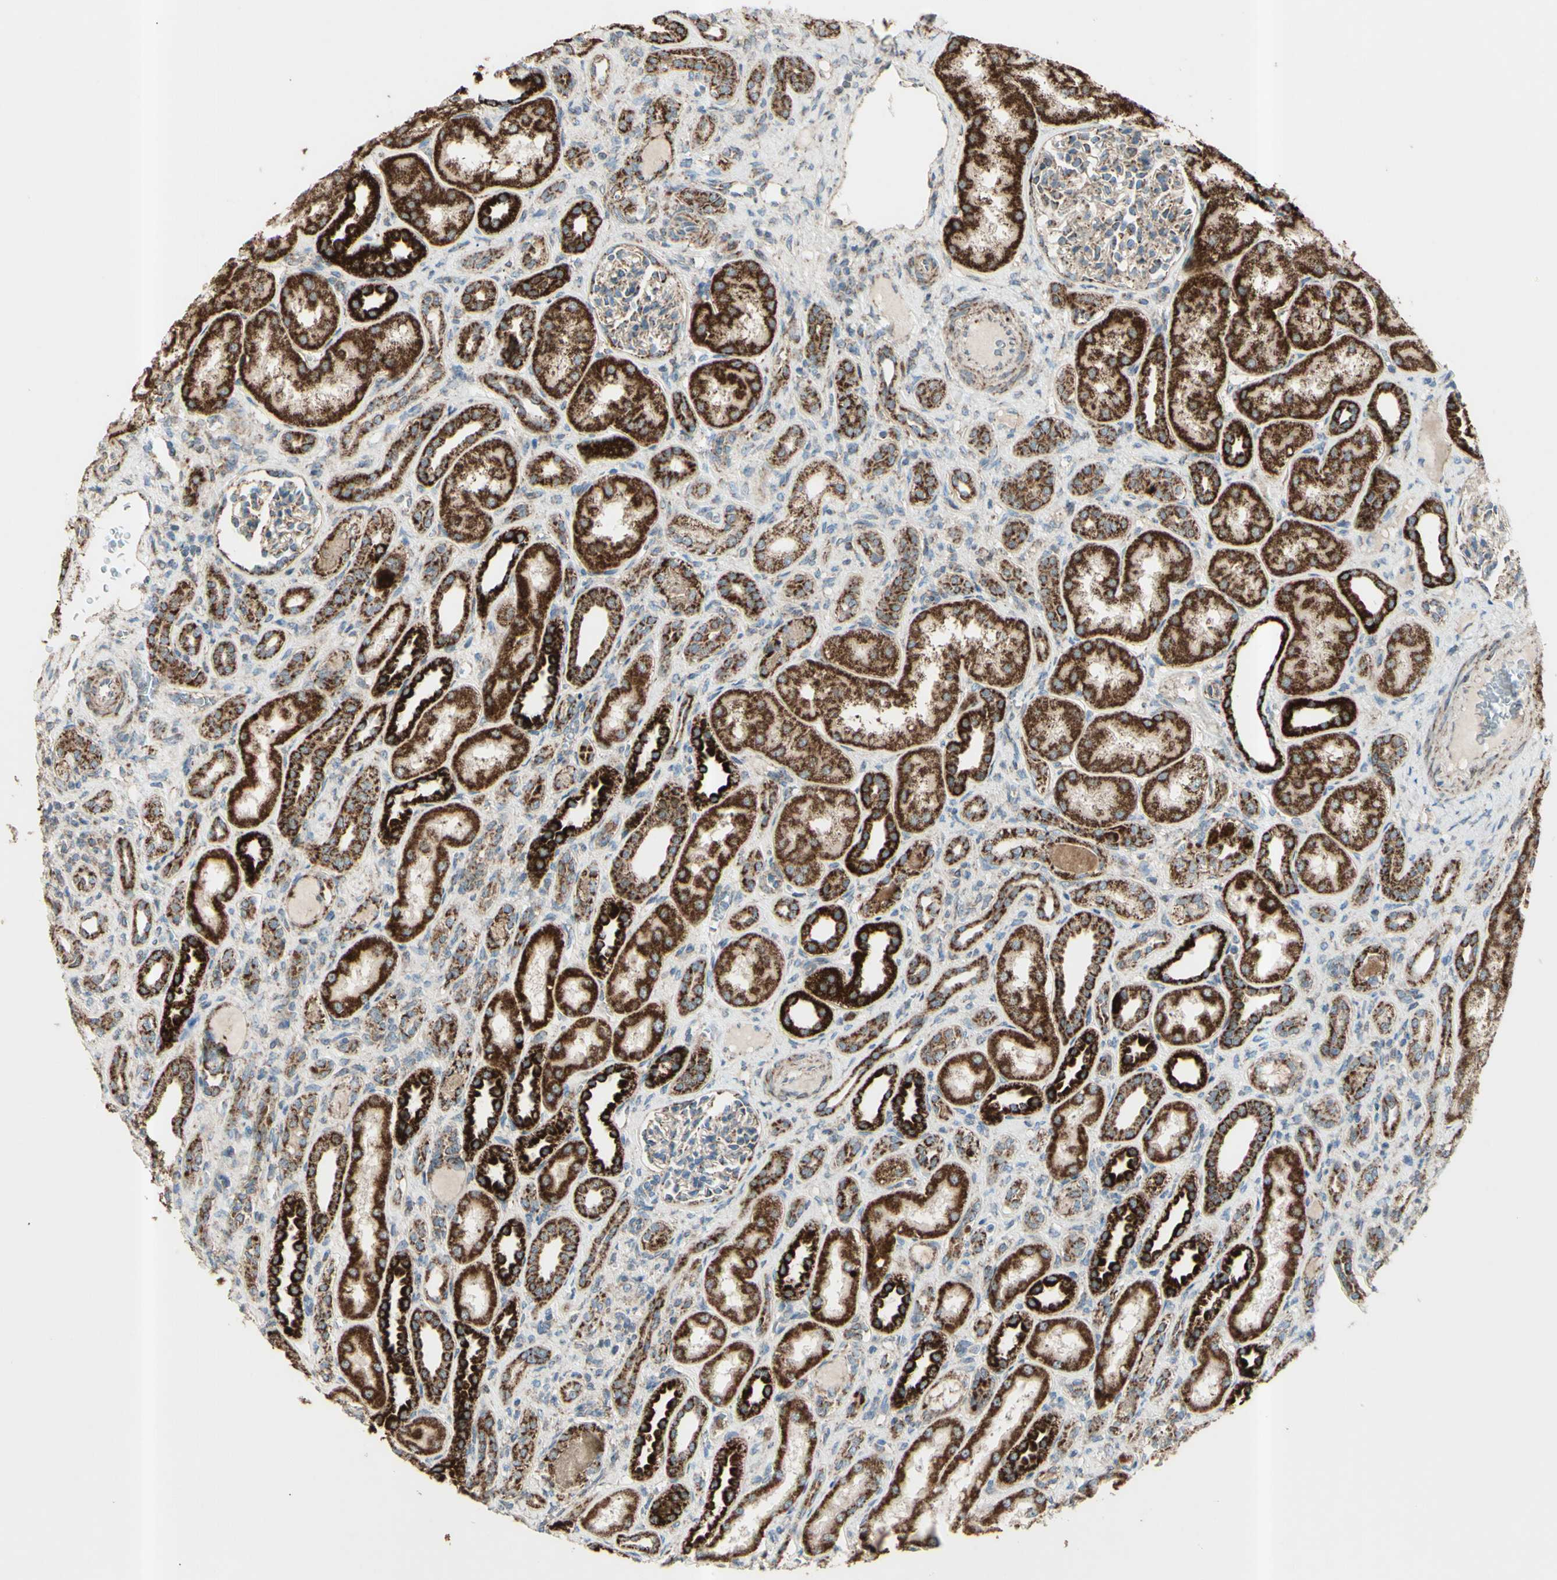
{"staining": {"intensity": "moderate", "quantity": ">75%", "location": "cytoplasmic/membranous"}, "tissue": "kidney", "cell_type": "Cells in glomeruli", "image_type": "normal", "snomed": [{"axis": "morphology", "description": "Normal tissue, NOS"}, {"axis": "topography", "description": "Kidney"}], "caption": "Benign kidney displays moderate cytoplasmic/membranous positivity in approximately >75% of cells in glomeruli The protein is stained brown, and the nuclei are stained in blue (DAB IHC with brightfield microscopy, high magnification)..", "gene": "RHOT1", "patient": {"sex": "male", "age": 7}}